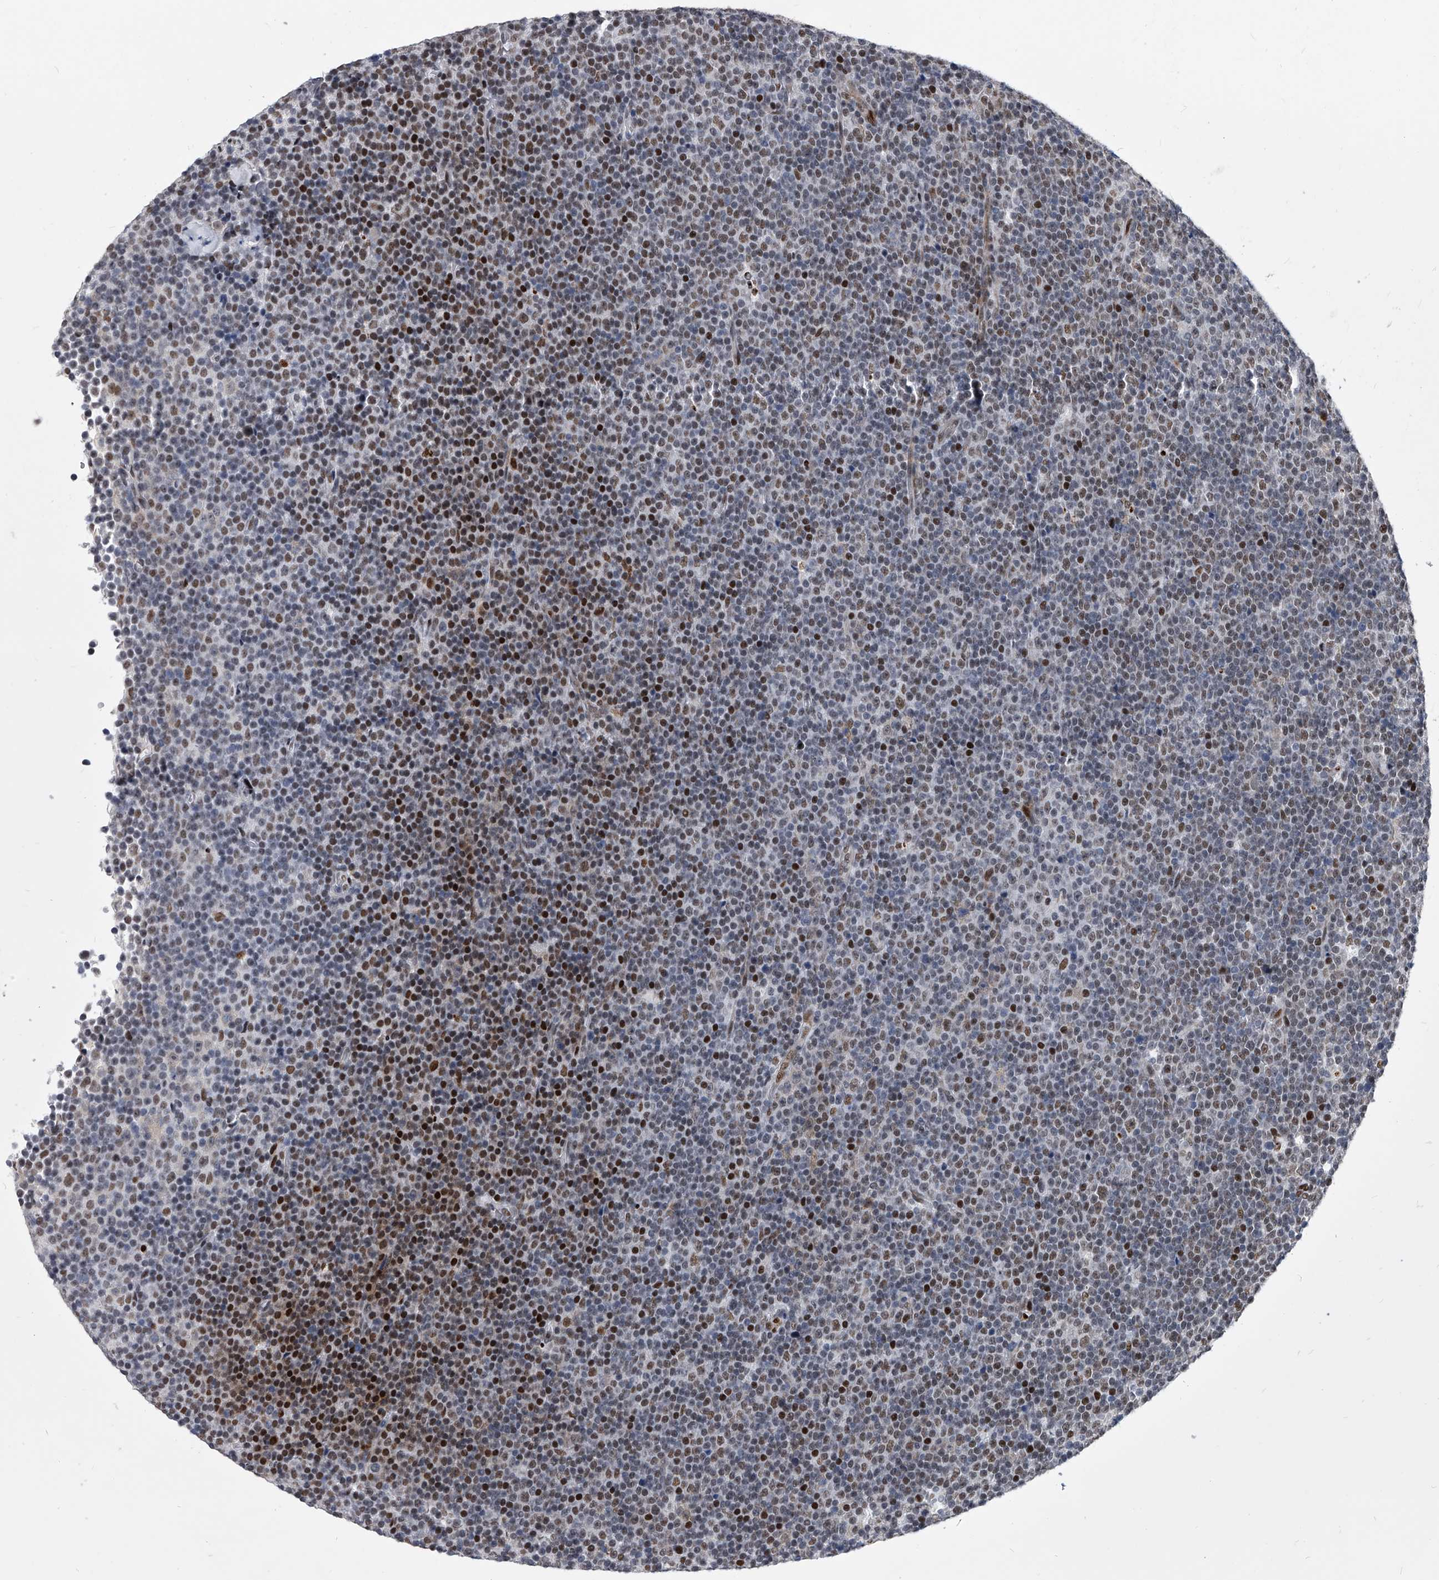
{"staining": {"intensity": "strong", "quantity": "<25%", "location": "nuclear"}, "tissue": "lymphoma", "cell_type": "Tumor cells", "image_type": "cancer", "snomed": [{"axis": "morphology", "description": "Malignant lymphoma, non-Hodgkin's type, Low grade"}, {"axis": "topography", "description": "Lymph node"}], "caption": "A photomicrograph showing strong nuclear staining in approximately <25% of tumor cells in malignant lymphoma, non-Hodgkin's type (low-grade), as visualized by brown immunohistochemical staining.", "gene": "CMTR1", "patient": {"sex": "female", "age": 67}}